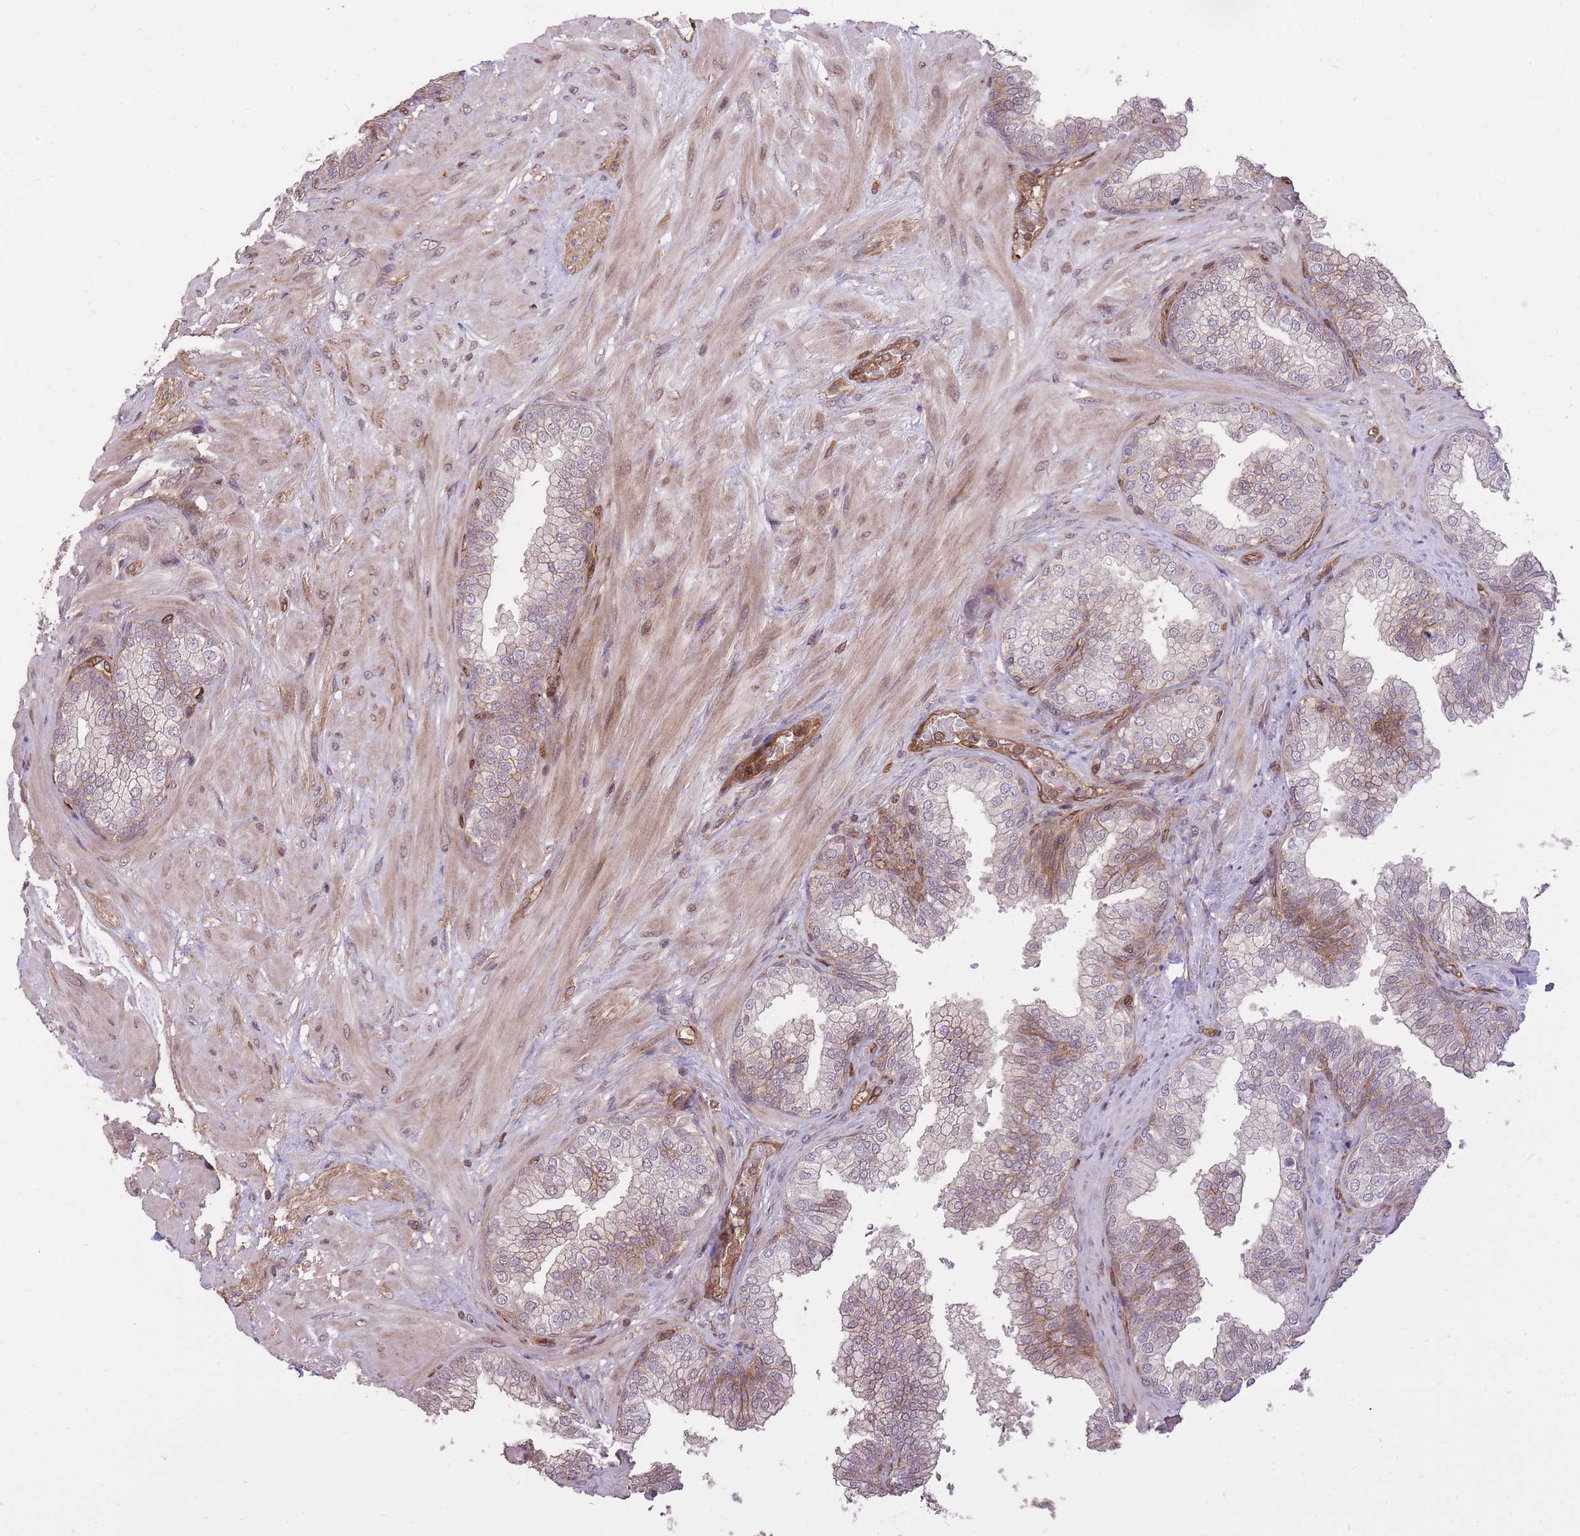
{"staining": {"intensity": "moderate", "quantity": "<25%", "location": "cytoplasmic/membranous"}, "tissue": "prostate", "cell_type": "Glandular cells", "image_type": "normal", "snomed": [{"axis": "morphology", "description": "Normal tissue, NOS"}, {"axis": "topography", "description": "Prostate"}], "caption": "Glandular cells demonstrate moderate cytoplasmic/membranous staining in about <25% of cells in benign prostate. Using DAB (brown) and hematoxylin (blue) stains, captured at high magnification using brightfield microscopy.", "gene": "PLD1", "patient": {"sex": "male", "age": 60}}